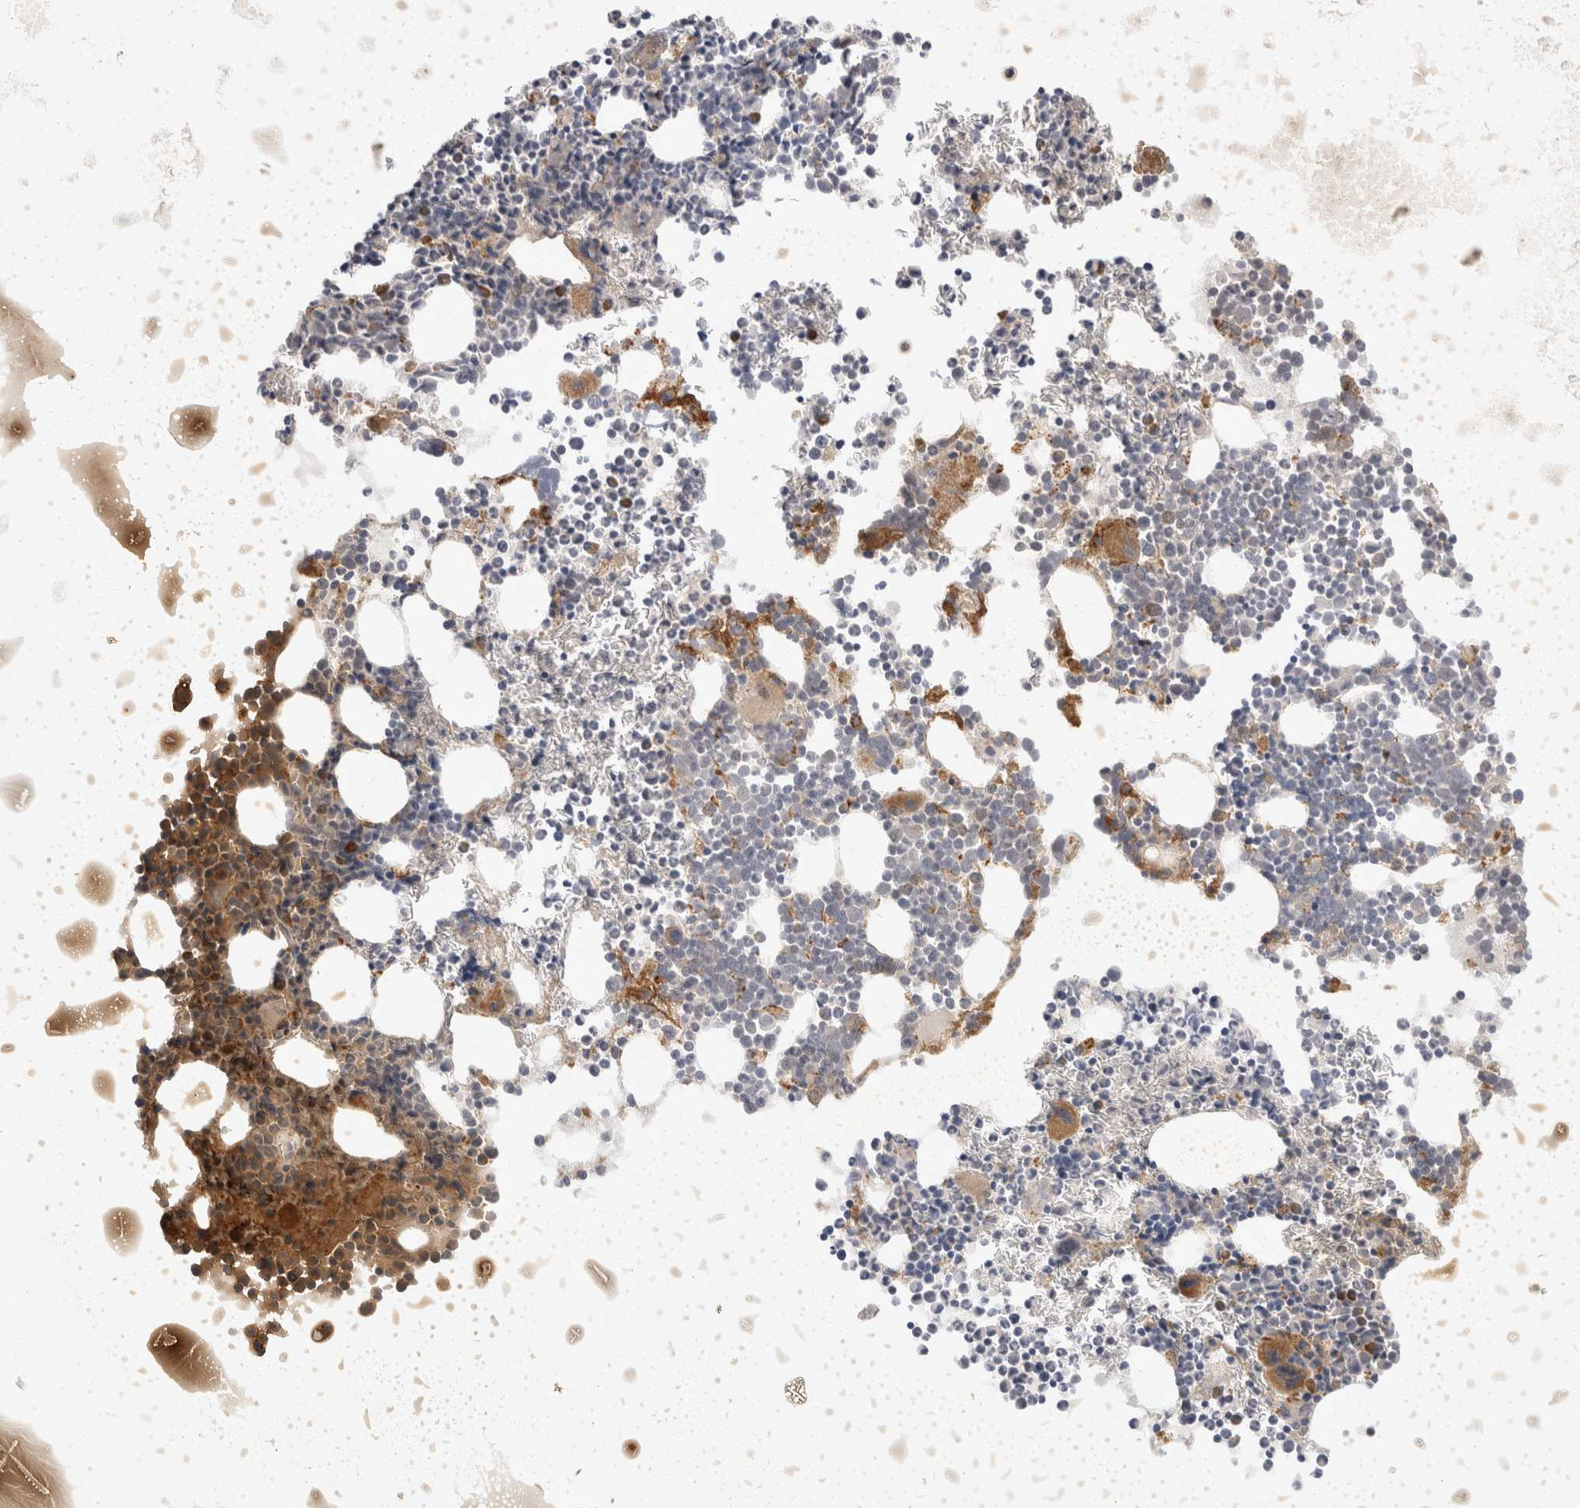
{"staining": {"intensity": "moderate", "quantity": "25%-75%", "location": "cytoplasmic/membranous"}, "tissue": "bone marrow", "cell_type": "Hematopoietic cells", "image_type": "normal", "snomed": [{"axis": "morphology", "description": "Normal tissue, NOS"}, {"axis": "morphology", "description": "Inflammation, NOS"}, {"axis": "topography", "description": "Bone marrow"}], "caption": "A photomicrograph of human bone marrow stained for a protein displays moderate cytoplasmic/membranous brown staining in hematopoietic cells.", "gene": "TOM1L2", "patient": {"sex": "male", "age": 46}}